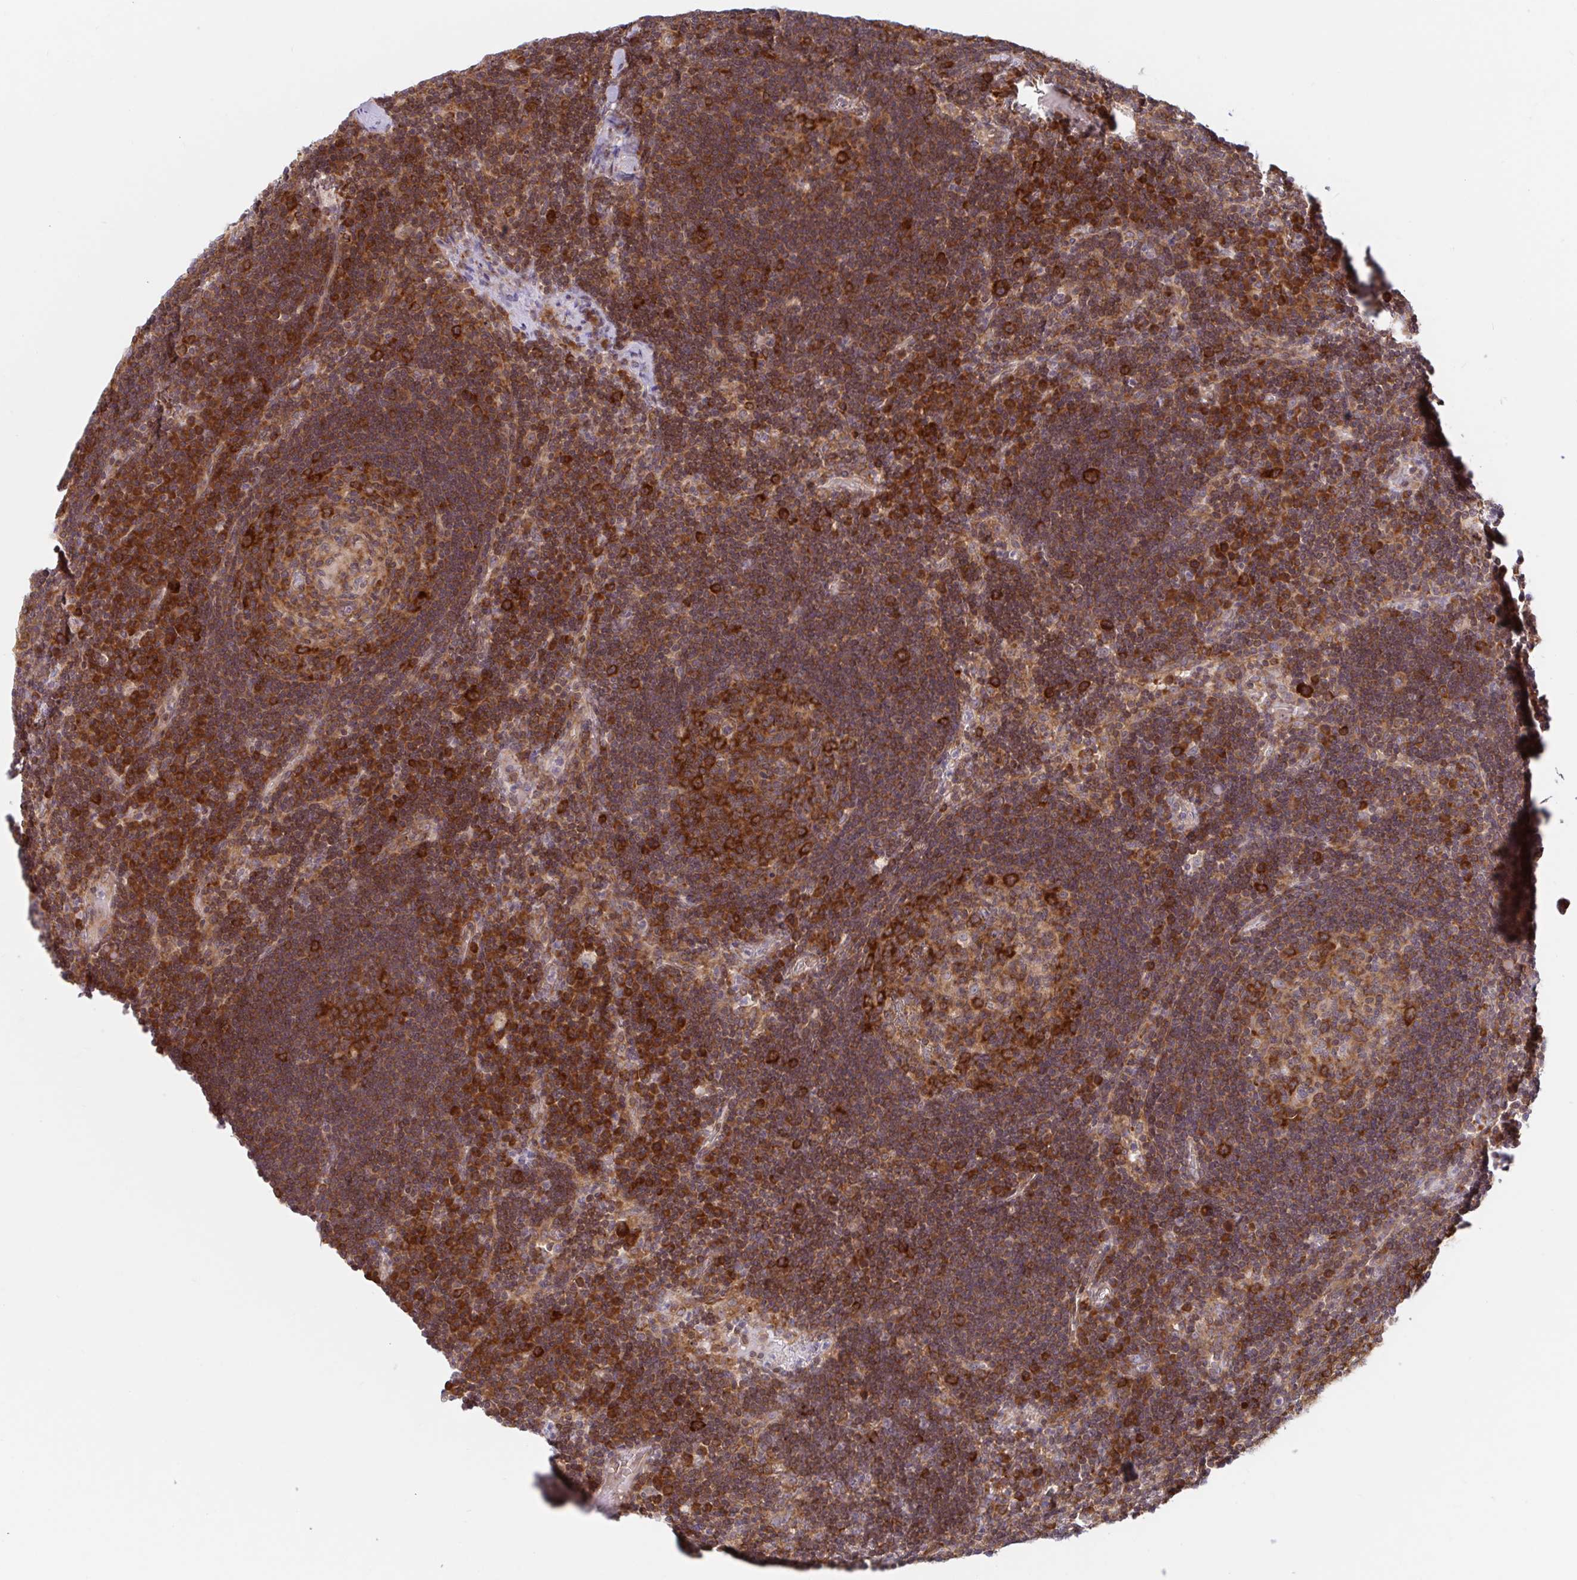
{"staining": {"intensity": "strong", "quantity": "25%-75%", "location": "cytoplasmic/membranous"}, "tissue": "lymph node", "cell_type": "Germinal center cells", "image_type": "normal", "snomed": [{"axis": "morphology", "description": "Normal tissue, NOS"}, {"axis": "topography", "description": "Lymph node"}], "caption": "Lymph node stained with a brown dye exhibits strong cytoplasmic/membranous positive staining in approximately 25%-75% of germinal center cells.", "gene": "LARP1", "patient": {"sex": "male", "age": 67}}